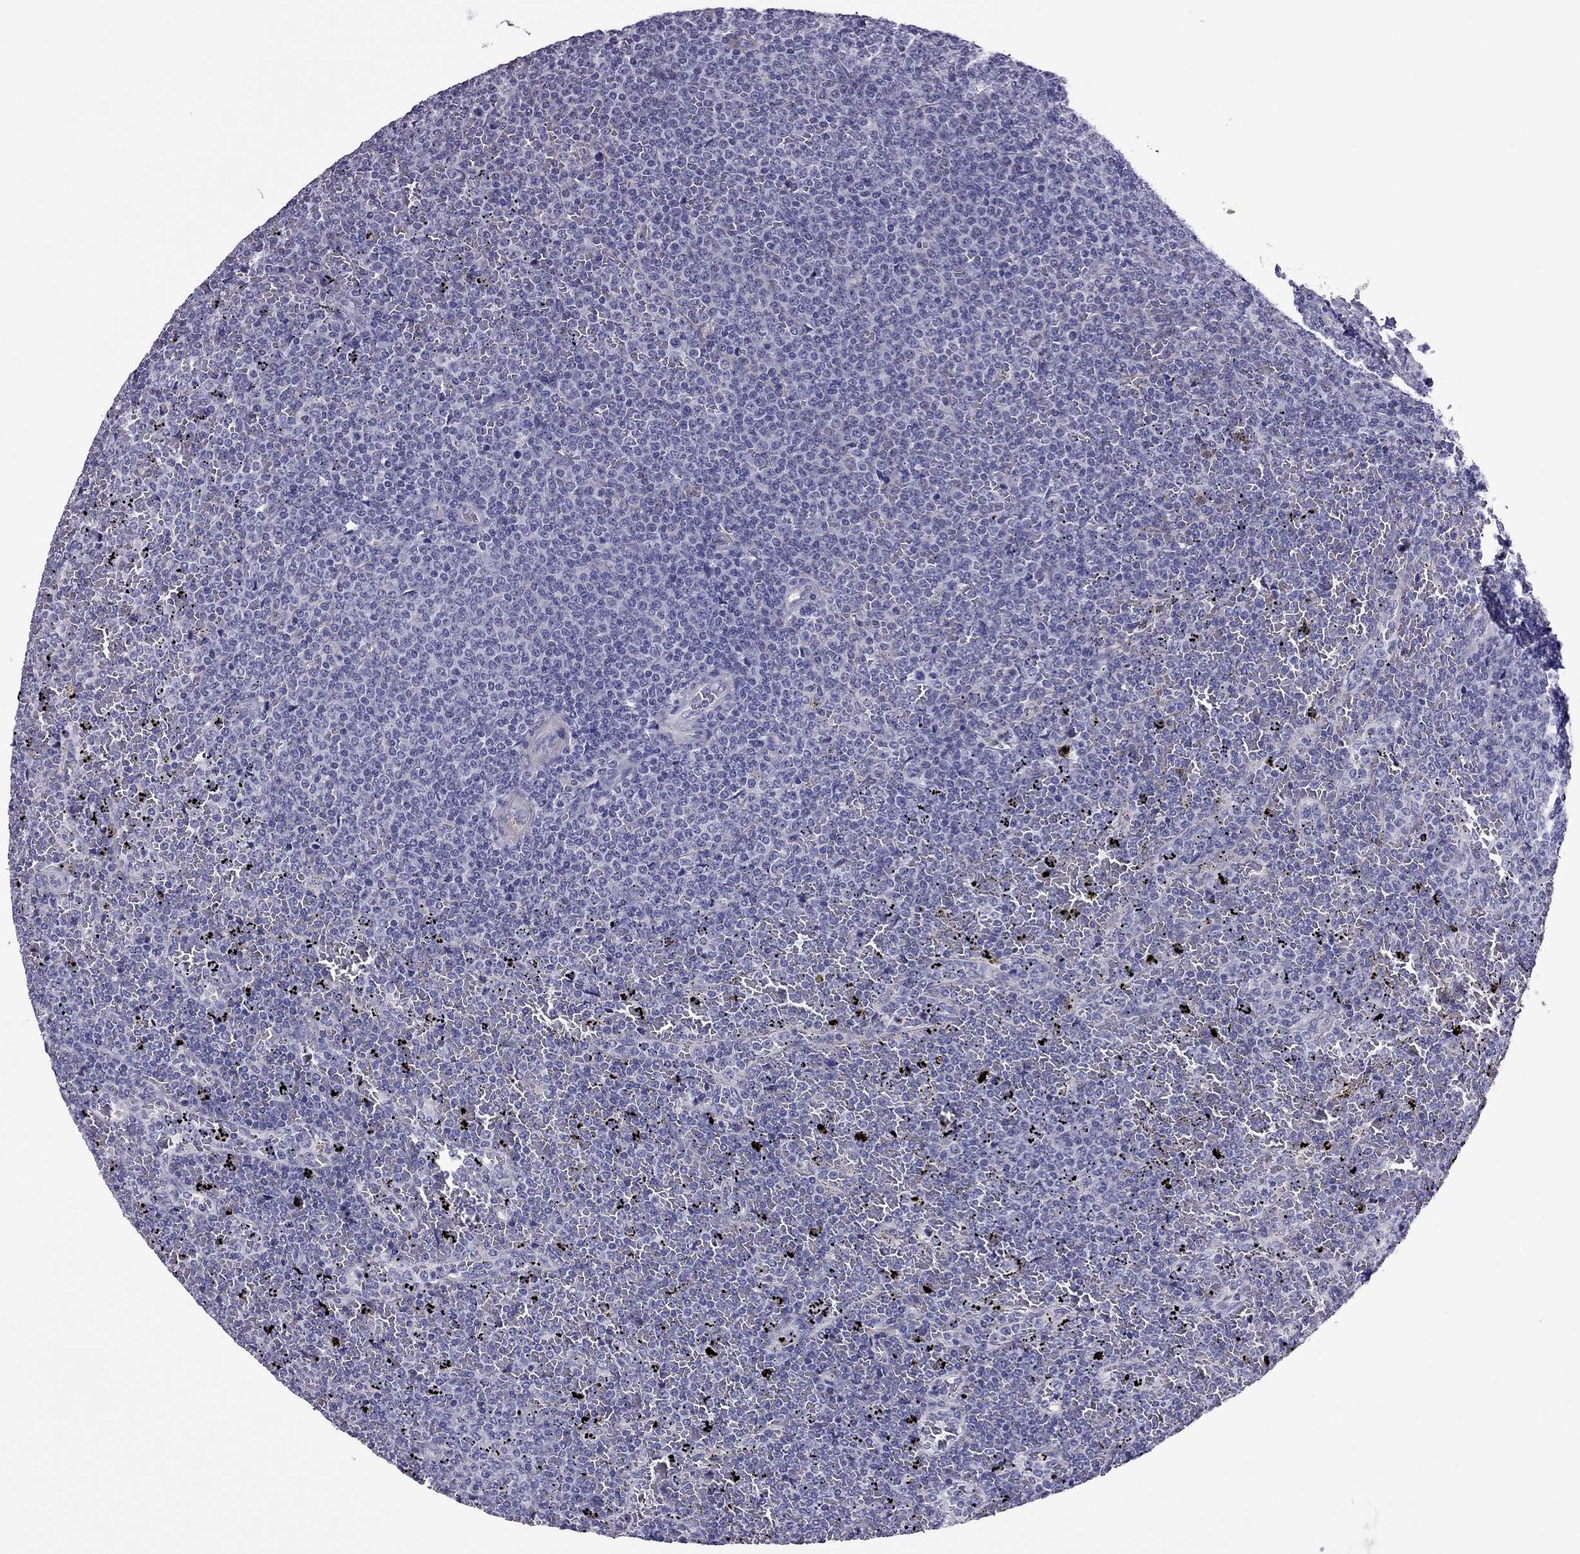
{"staining": {"intensity": "negative", "quantity": "none", "location": "none"}, "tissue": "lymphoma", "cell_type": "Tumor cells", "image_type": "cancer", "snomed": [{"axis": "morphology", "description": "Malignant lymphoma, non-Hodgkin's type, Low grade"}, {"axis": "topography", "description": "Spleen"}], "caption": "Malignant lymphoma, non-Hodgkin's type (low-grade) was stained to show a protein in brown. There is no significant staining in tumor cells.", "gene": "SLC16A8", "patient": {"sex": "female", "age": 77}}